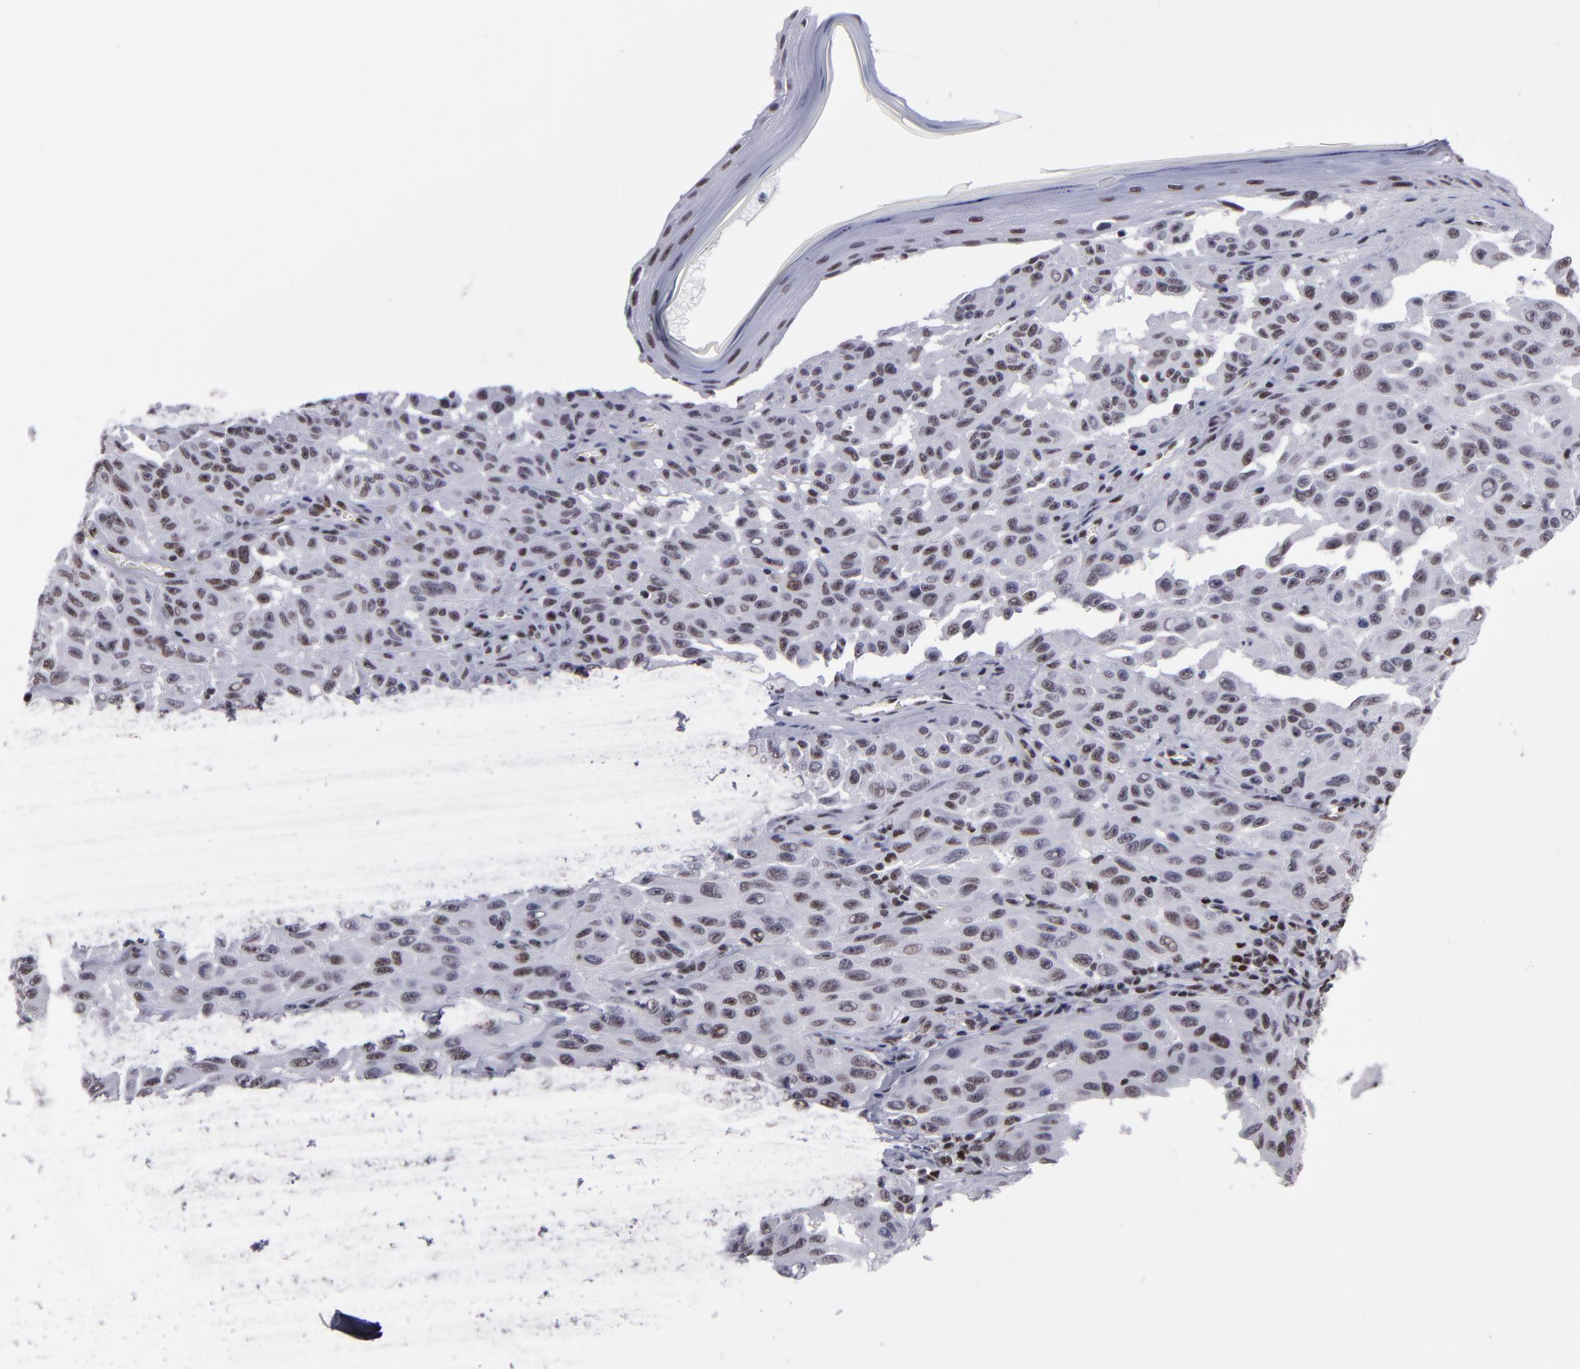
{"staining": {"intensity": "weak", "quantity": "25%-75%", "location": "nuclear"}, "tissue": "melanoma", "cell_type": "Tumor cells", "image_type": "cancer", "snomed": [{"axis": "morphology", "description": "Malignant melanoma, NOS"}, {"axis": "topography", "description": "Skin"}], "caption": "Melanoma stained with DAB IHC displays low levels of weak nuclear positivity in approximately 25%-75% of tumor cells.", "gene": "TERF2", "patient": {"sex": "male", "age": 30}}